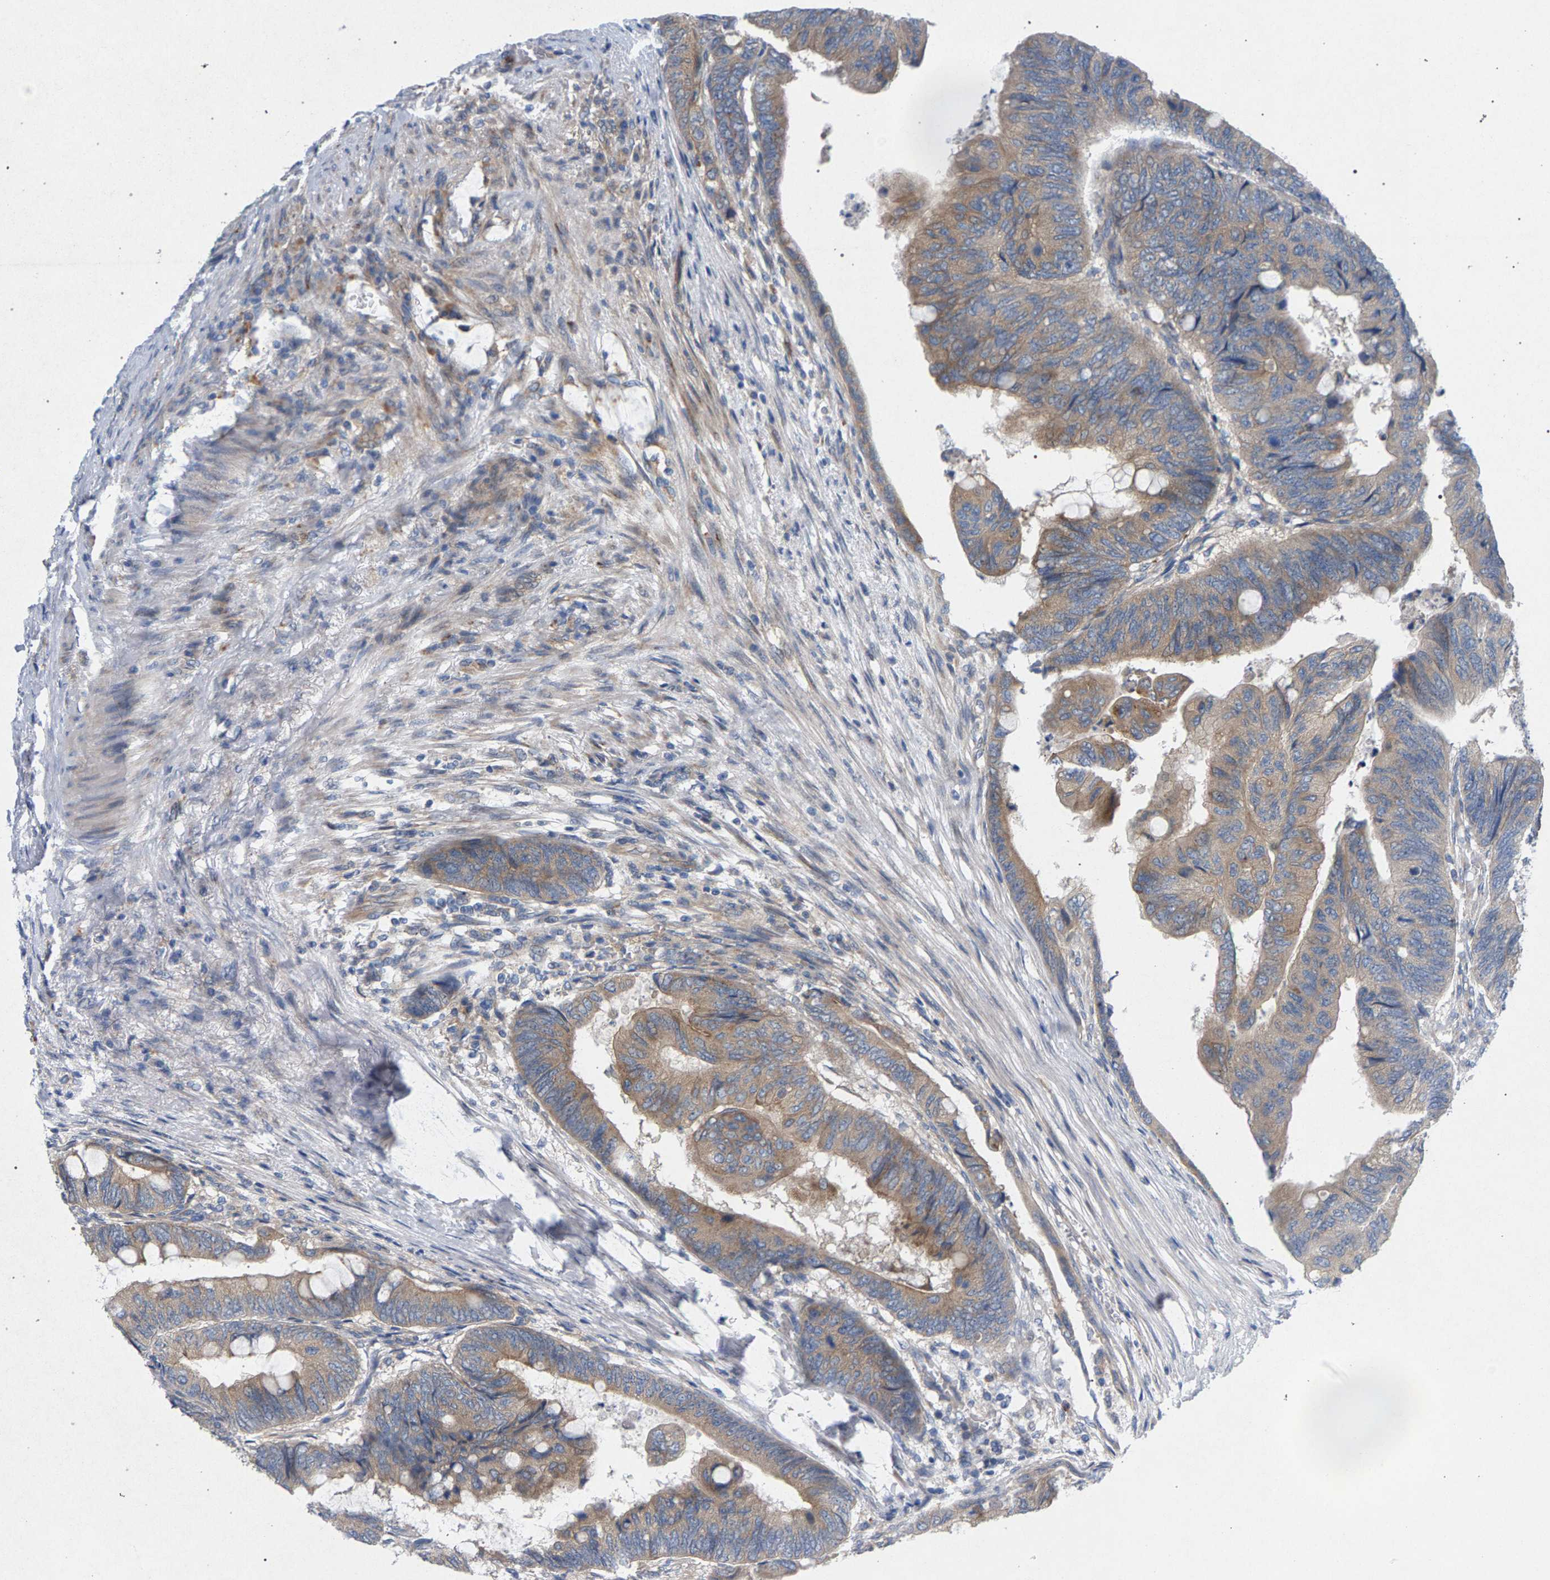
{"staining": {"intensity": "weak", "quantity": ">75%", "location": "cytoplasmic/membranous"}, "tissue": "colorectal cancer", "cell_type": "Tumor cells", "image_type": "cancer", "snomed": [{"axis": "morphology", "description": "Normal tissue, NOS"}, {"axis": "morphology", "description": "Adenocarcinoma, NOS"}, {"axis": "topography", "description": "Rectum"}, {"axis": "topography", "description": "Peripheral nerve tissue"}], "caption": "Protein expression analysis of human colorectal adenocarcinoma reveals weak cytoplasmic/membranous staining in approximately >75% of tumor cells. (Stains: DAB (3,3'-diaminobenzidine) in brown, nuclei in blue, Microscopy: brightfield microscopy at high magnification).", "gene": "MAMDC2", "patient": {"sex": "male", "age": 92}}